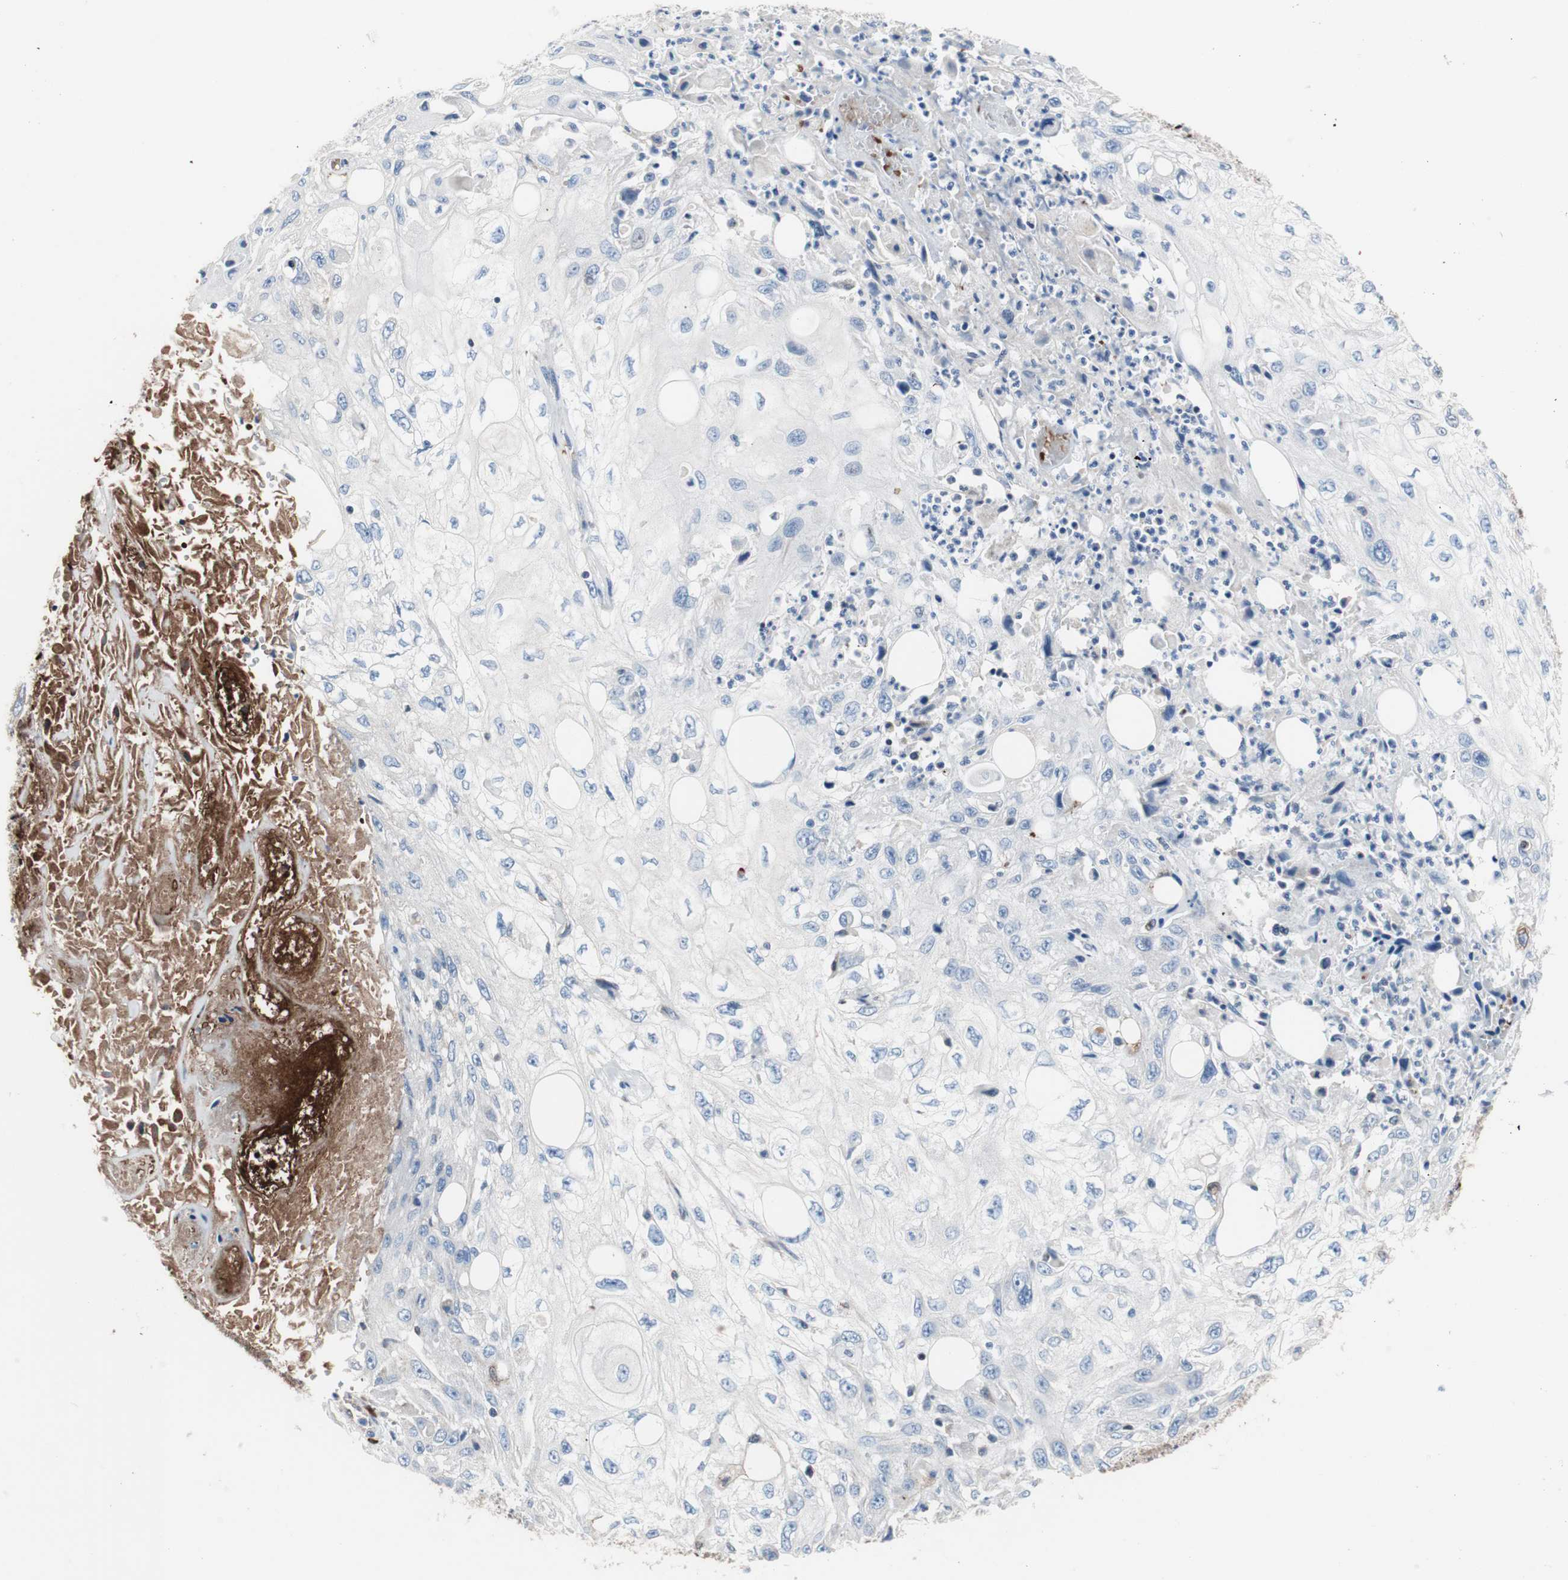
{"staining": {"intensity": "negative", "quantity": "none", "location": "none"}, "tissue": "skin cancer", "cell_type": "Tumor cells", "image_type": "cancer", "snomed": [{"axis": "morphology", "description": "Squamous cell carcinoma, NOS"}, {"axis": "topography", "description": "Skin"}], "caption": "Protein analysis of squamous cell carcinoma (skin) demonstrates no significant staining in tumor cells.", "gene": "PRDX2", "patient": {"sex": "male", "age": 75}}